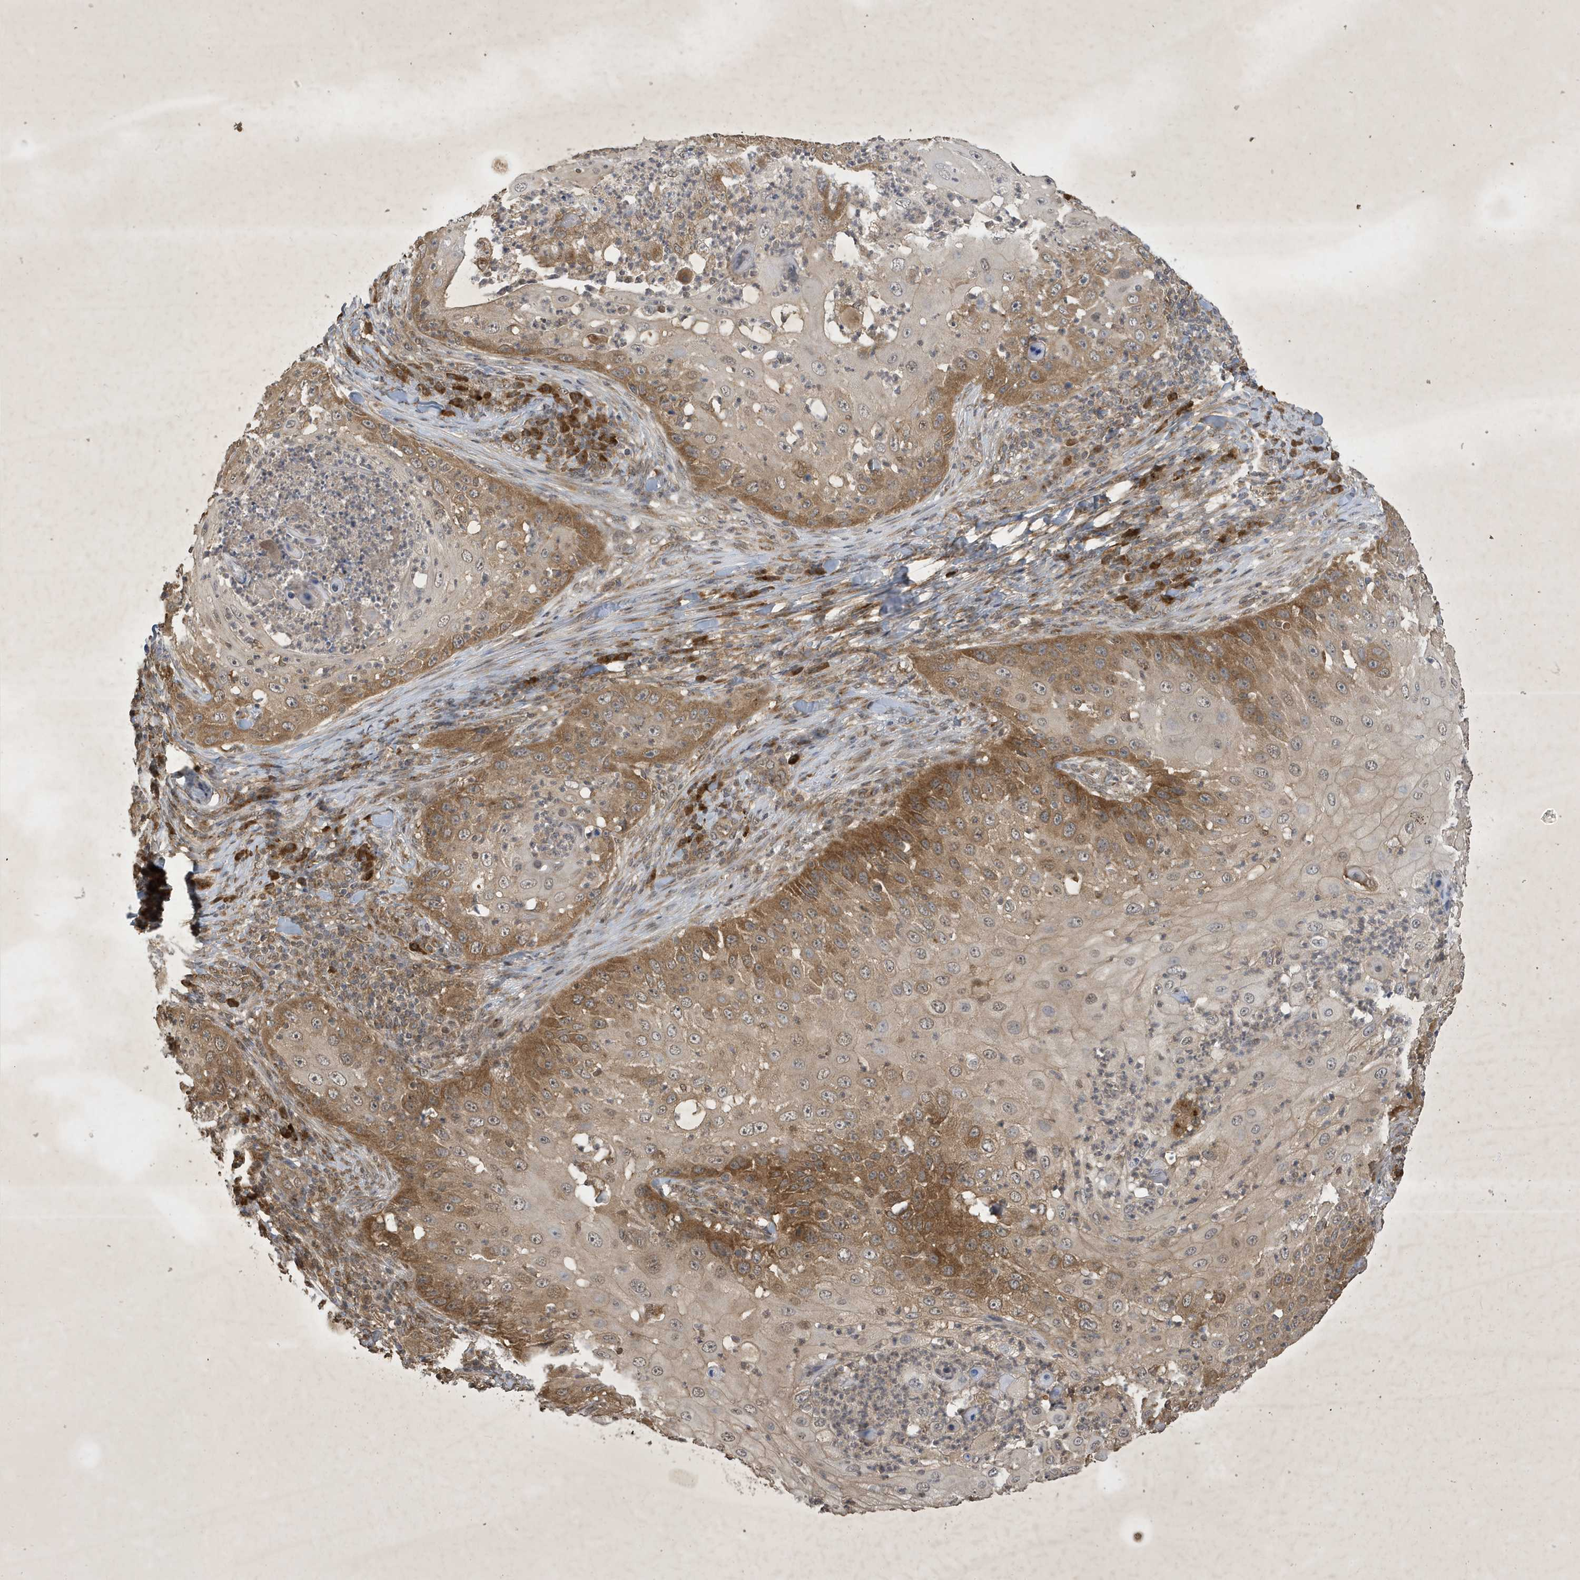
{"staining": {"intensity": "moderate", "quantity": ">75%", "location": "cytoplasmic/membranous"}, "tissue": "skin cancer", "cell_type": "Tumor cells", "image_type": "cancer", "snomed": [{"axis": "morphology", "description": "Squamous cell carcinoma, NOS"}, {"axis": "topography", "description": "Skin"}], "caption": "About >75% of tumor cells in skin squamous cell carcinoma reveal moderate cytoplasmic/membranous protein expression as visualized by brown immunohistochemical staining.", "gene": "STX10", "patient": {"sex": "female", "age": 44}}